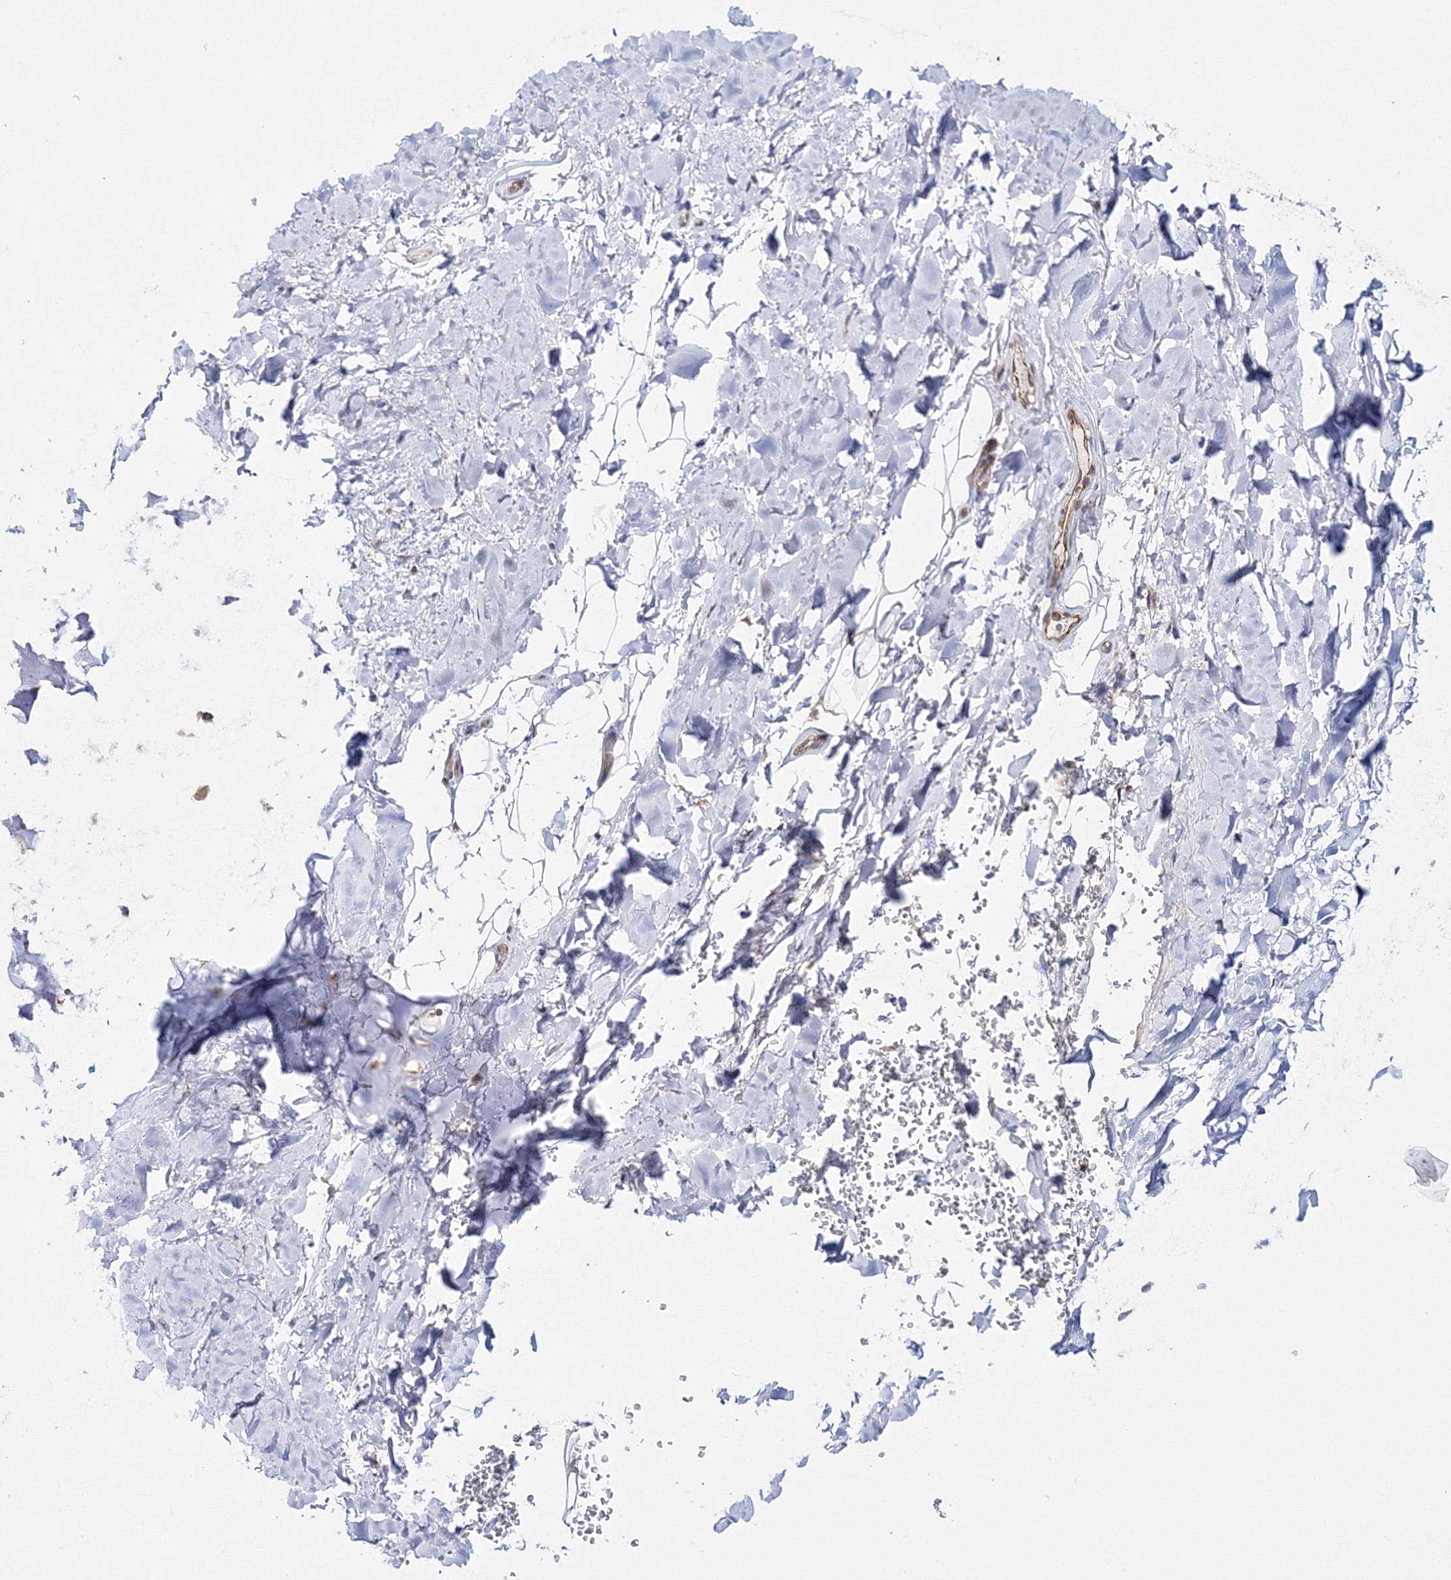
{"staining": {"intensity": "negative", "quantity": "none", "location": "none"}, "tissue": "adipose tissue", "cell_type": "Adipocytes", "image_type": "normal", "snomed": [{"axis": "morphology", "description": "Normal tissue, NOS"}, {"axis": "topography", "description": "Cartilage tissue"}], "caption": "An immunohistochemistry image of benign adipose tissue is shown. There is no staining in adipocytes of adipose tissue.", "gene": "HARS1", "patient": {"sex": "female", "age": 63}}